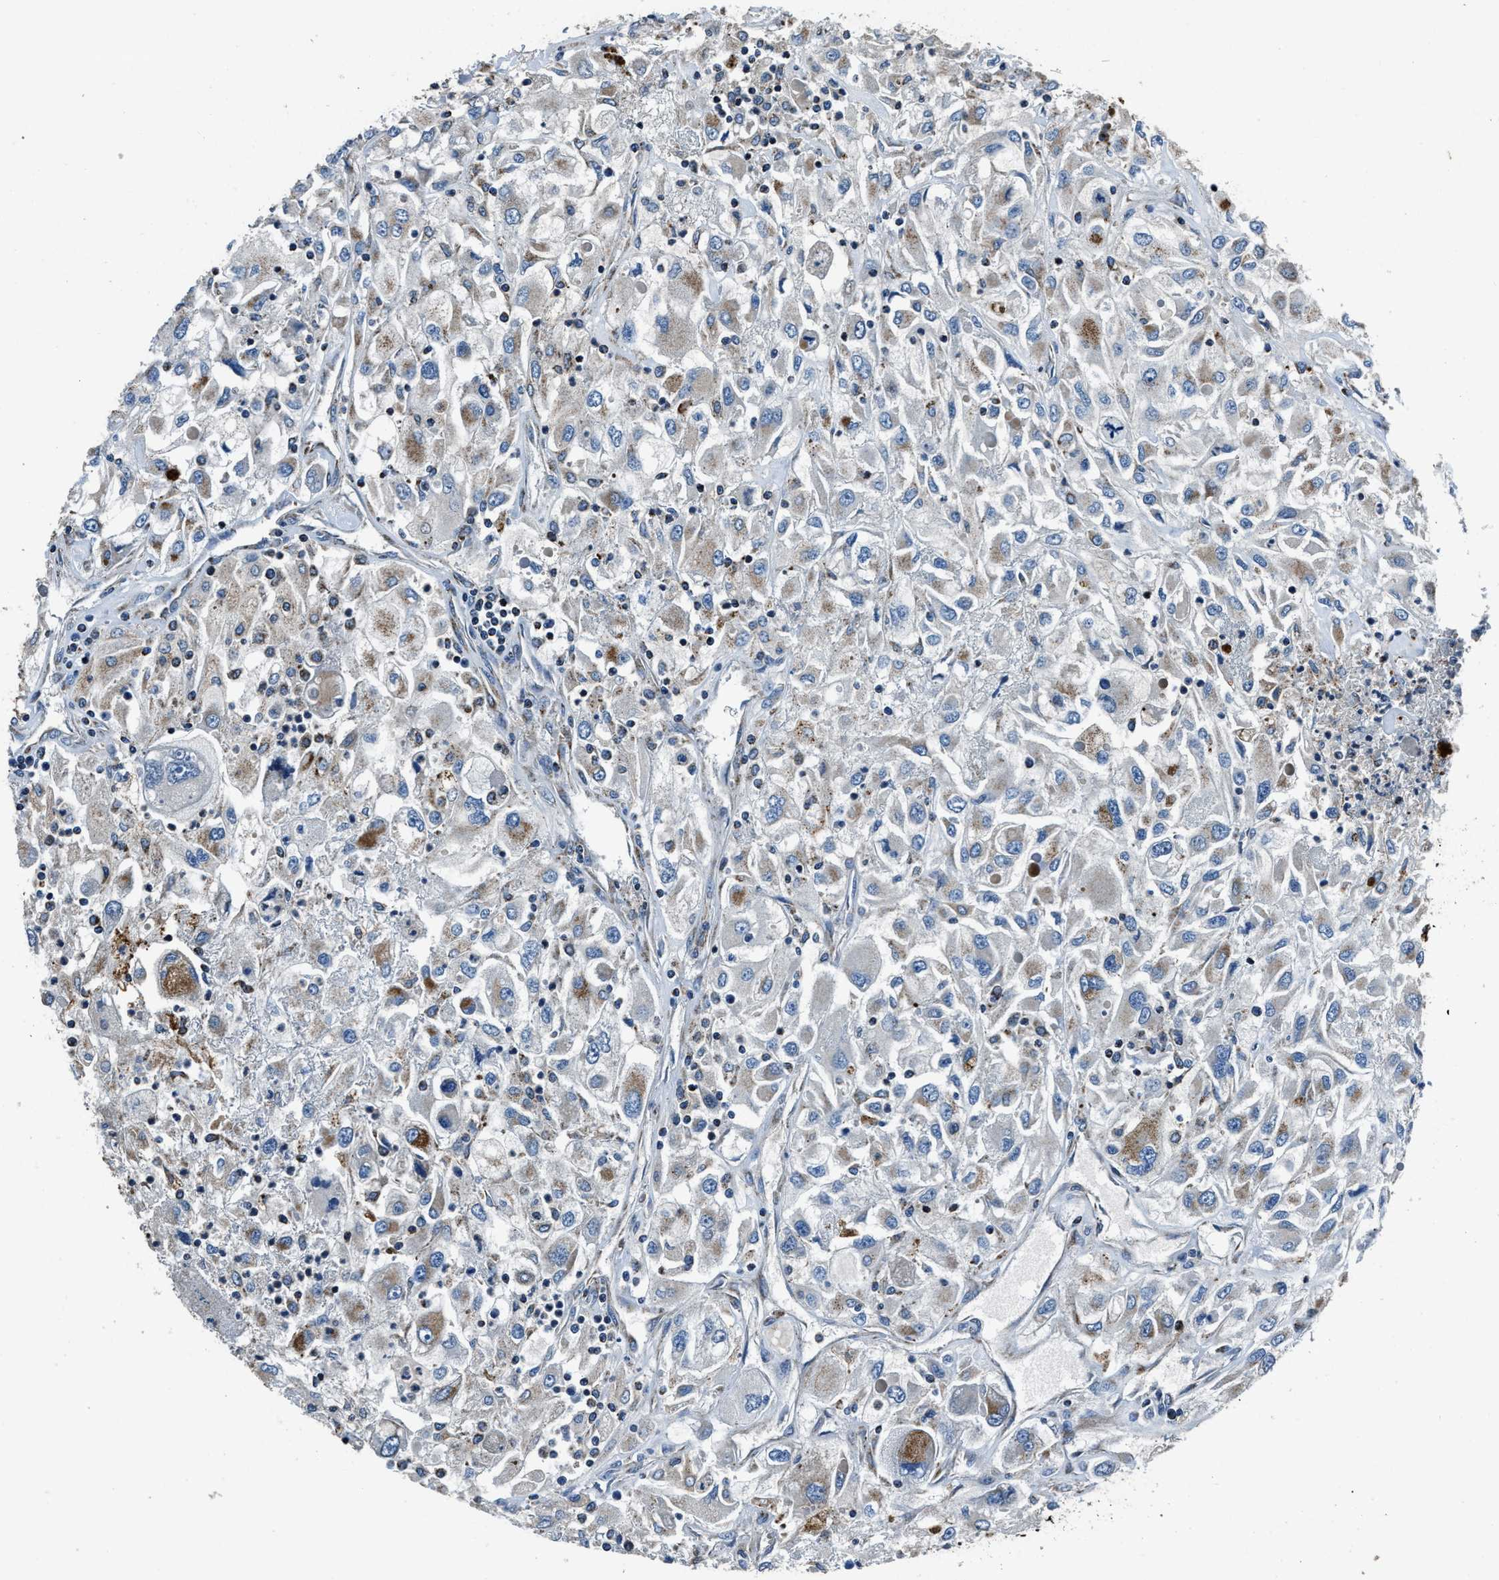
{"staining": {"intensity": "weak", "quantity": "<25%", "location": "cytoplasmic/membranous"}, "tissue": "renal cancer", "cell_type": "Tumor cells", "image_type": "cancer", "snomed": [{"axis": "morphology", "description": "Adenocarcinoma, NOS"}, {"axis": "topography", "description": "Kidney"}], "caption": "IHC of renal cancer (adenocarcinoma) exhibits no staining in tumor cells.", "gene": "OGDH", "patient": {"sex": "female", "age": 52}}